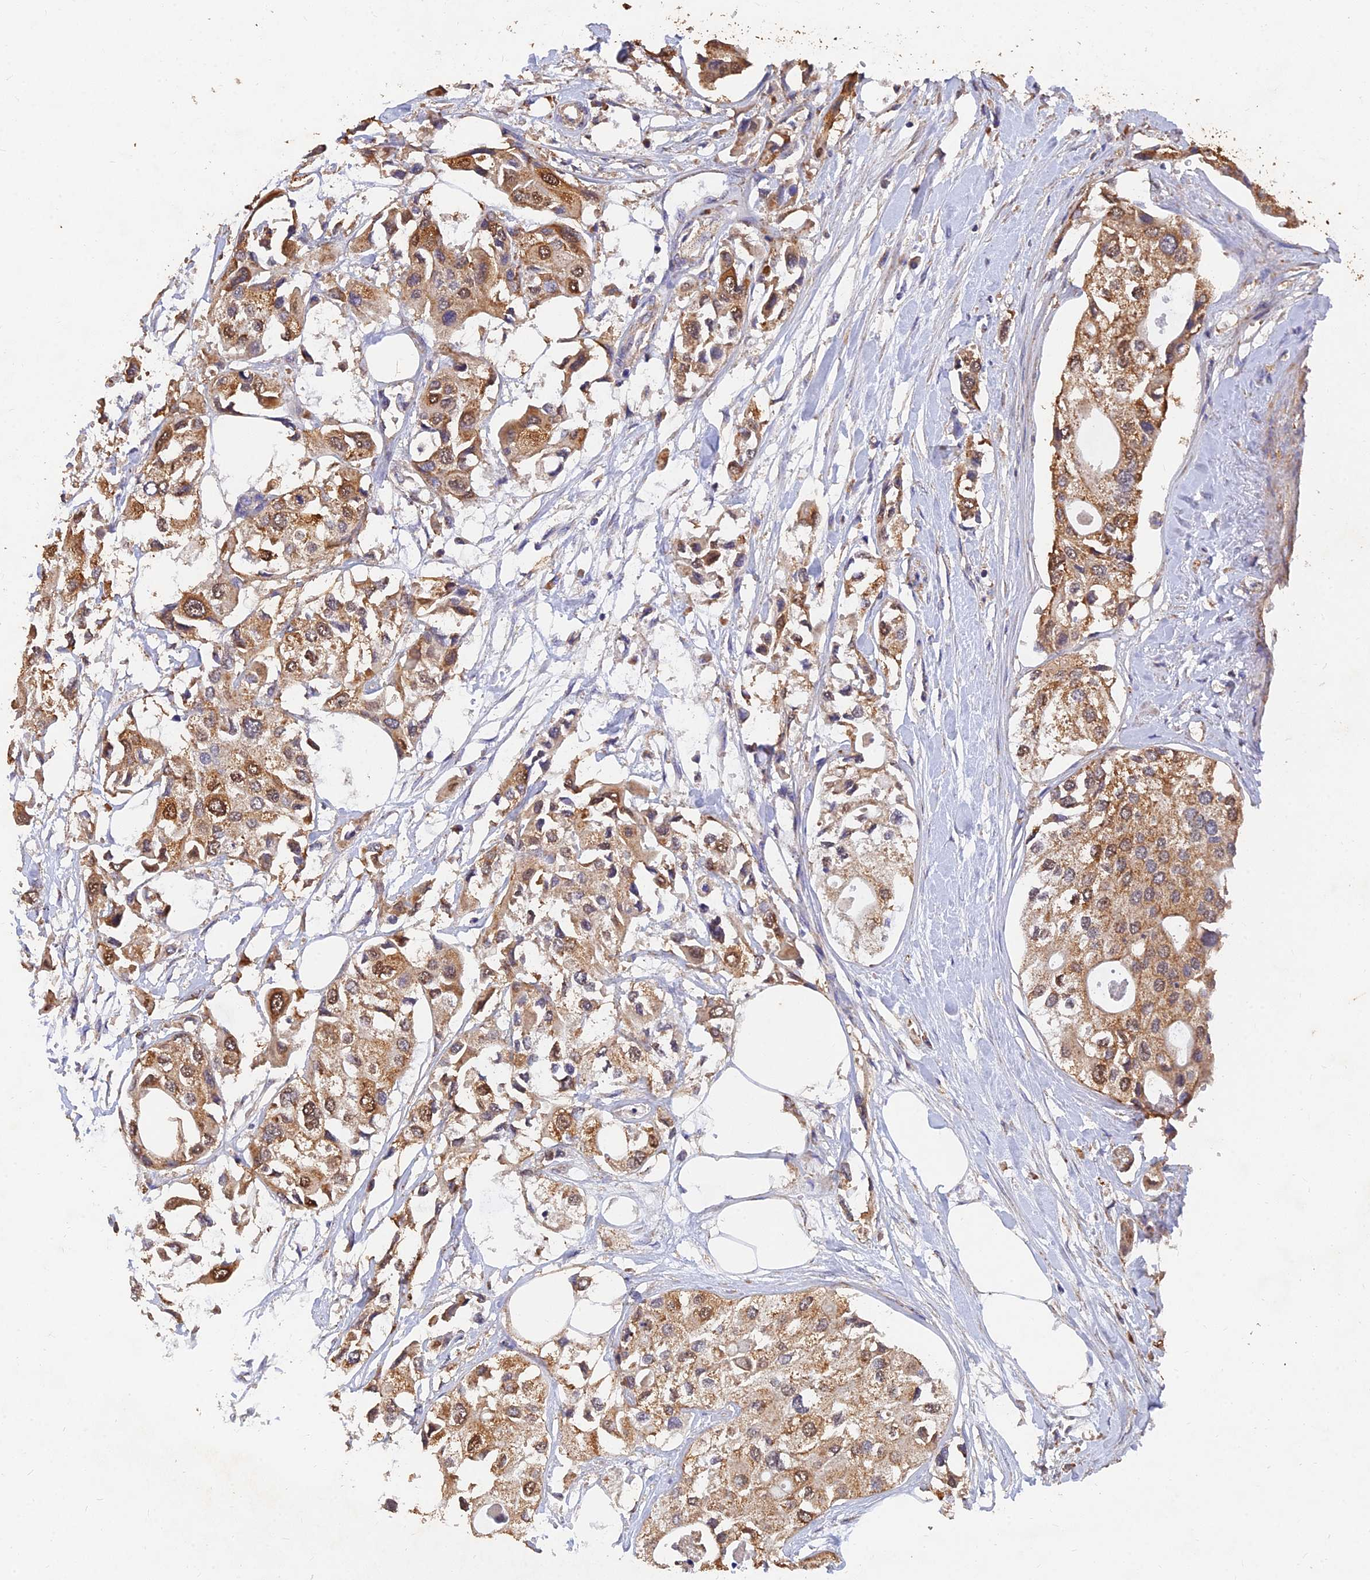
{"staining": {"intensity": "moderate", "quantity": ">75%", "location": "cytoplasmic/membranous"}, "tissue": "urothelial cancer", "cell_type": "Tumor cells", "image_type": "cancer", "snomed": [{"axis": "morphology", "description": "Urothelial carcinoma, High grade"}, {"axis": "topography", "description": "Urinary bladder"}], "caption": "Urothelial cancer stained for a protein exhibits moderate cytoplasmic/membranous positivity in tumor cells.", "gene": "SLC38A11", "patient": {"sex": "male", "age": 64}}